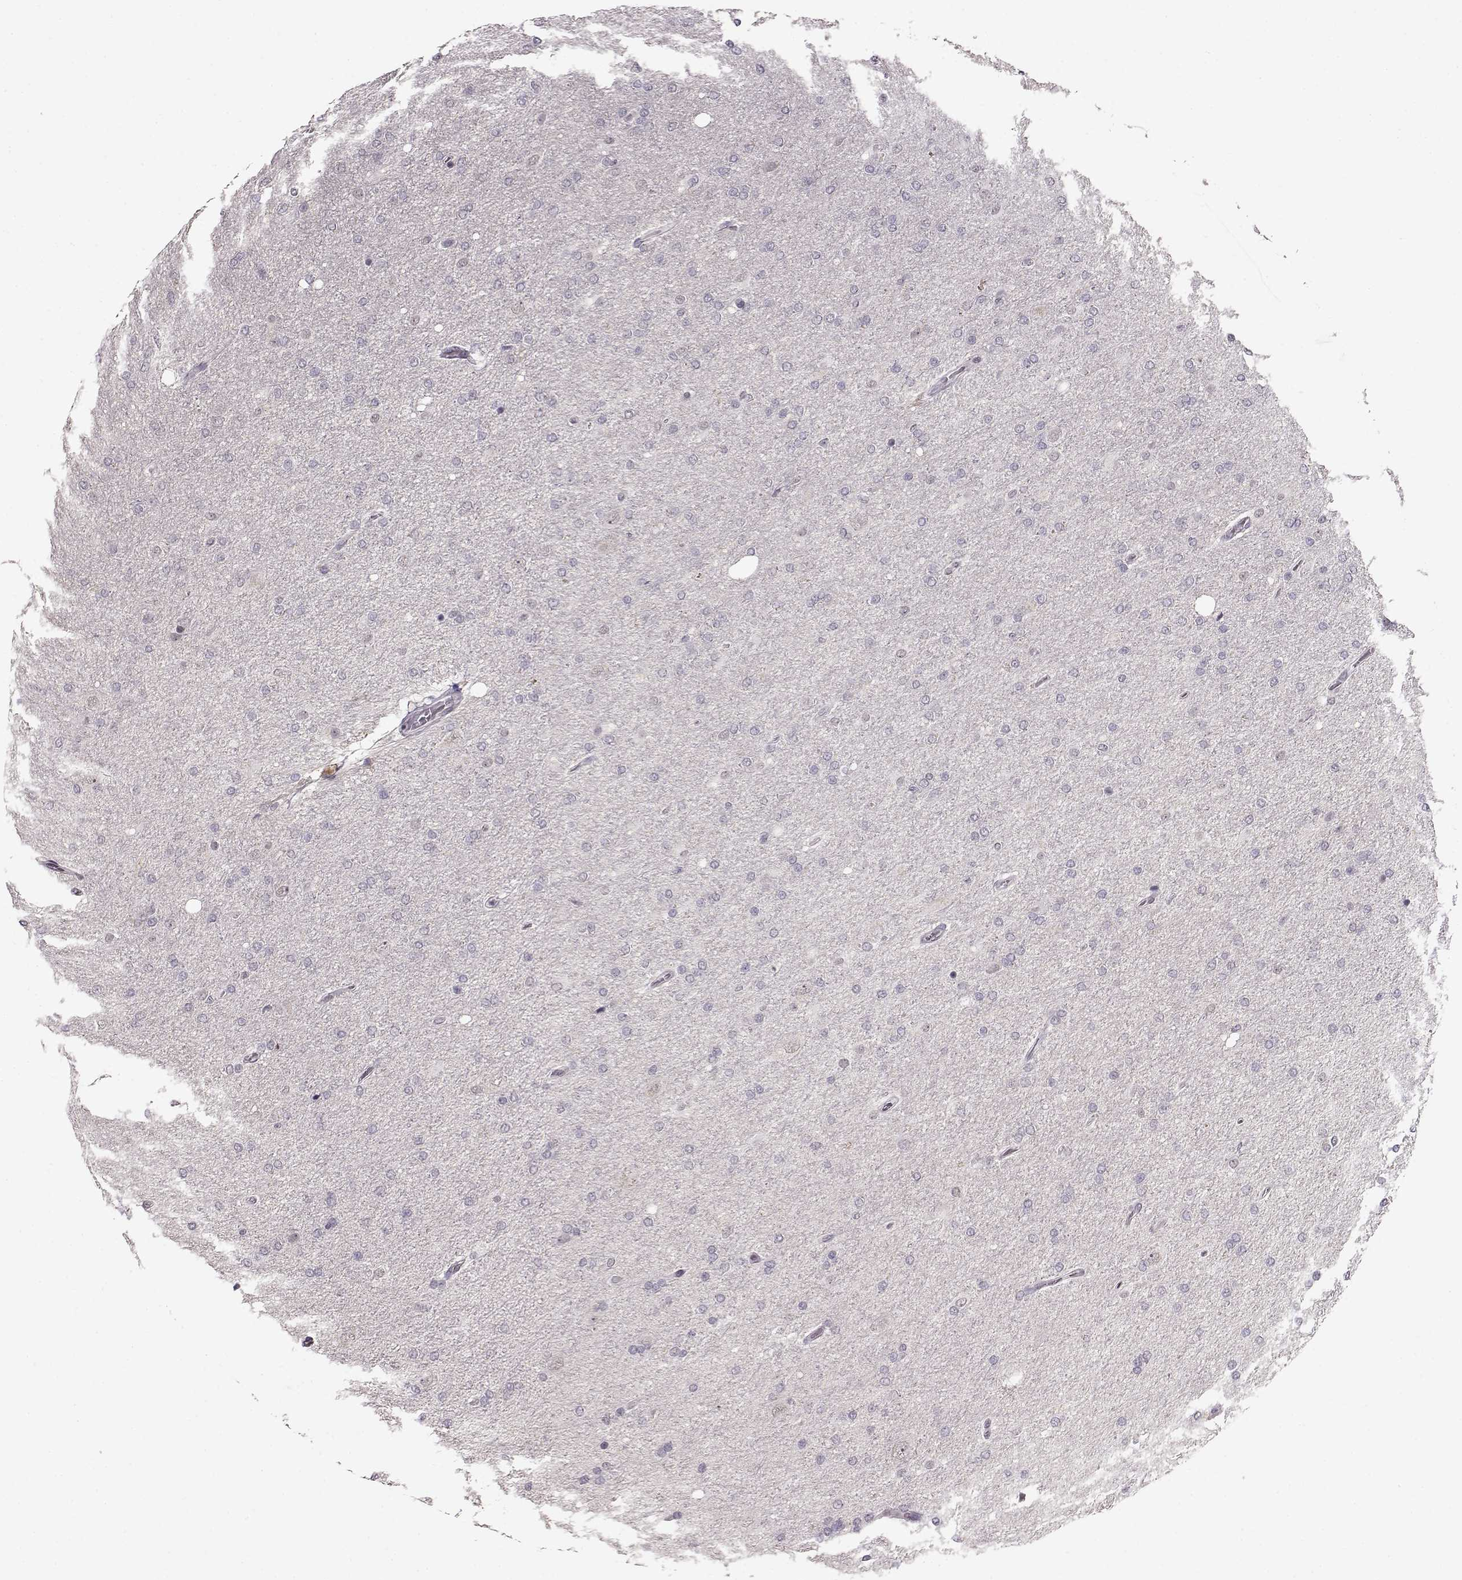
{"staining": {"intensity": "negative", "quantity": "none", "location": "none"}, "tissue": "glioma", "cell_type": "Tumor cells", "image_type": "cancer", "snomed": [{"axis": "morphology", "description": "Glioma, malignant, High grade"}, {"axis": "topography", "description": "Cerebral cortex"}], "caption": "Image shows no significant protein expression in tumor cells of malignant glioma (high-grade). The staining was performed using DAB to visualize the protein expression in brown, while the nuclei were stained in blue with hematoxylin (Magnification: 20x).", "gene": "RP1L1", "patient": {"sex": "male", "age": 70}}